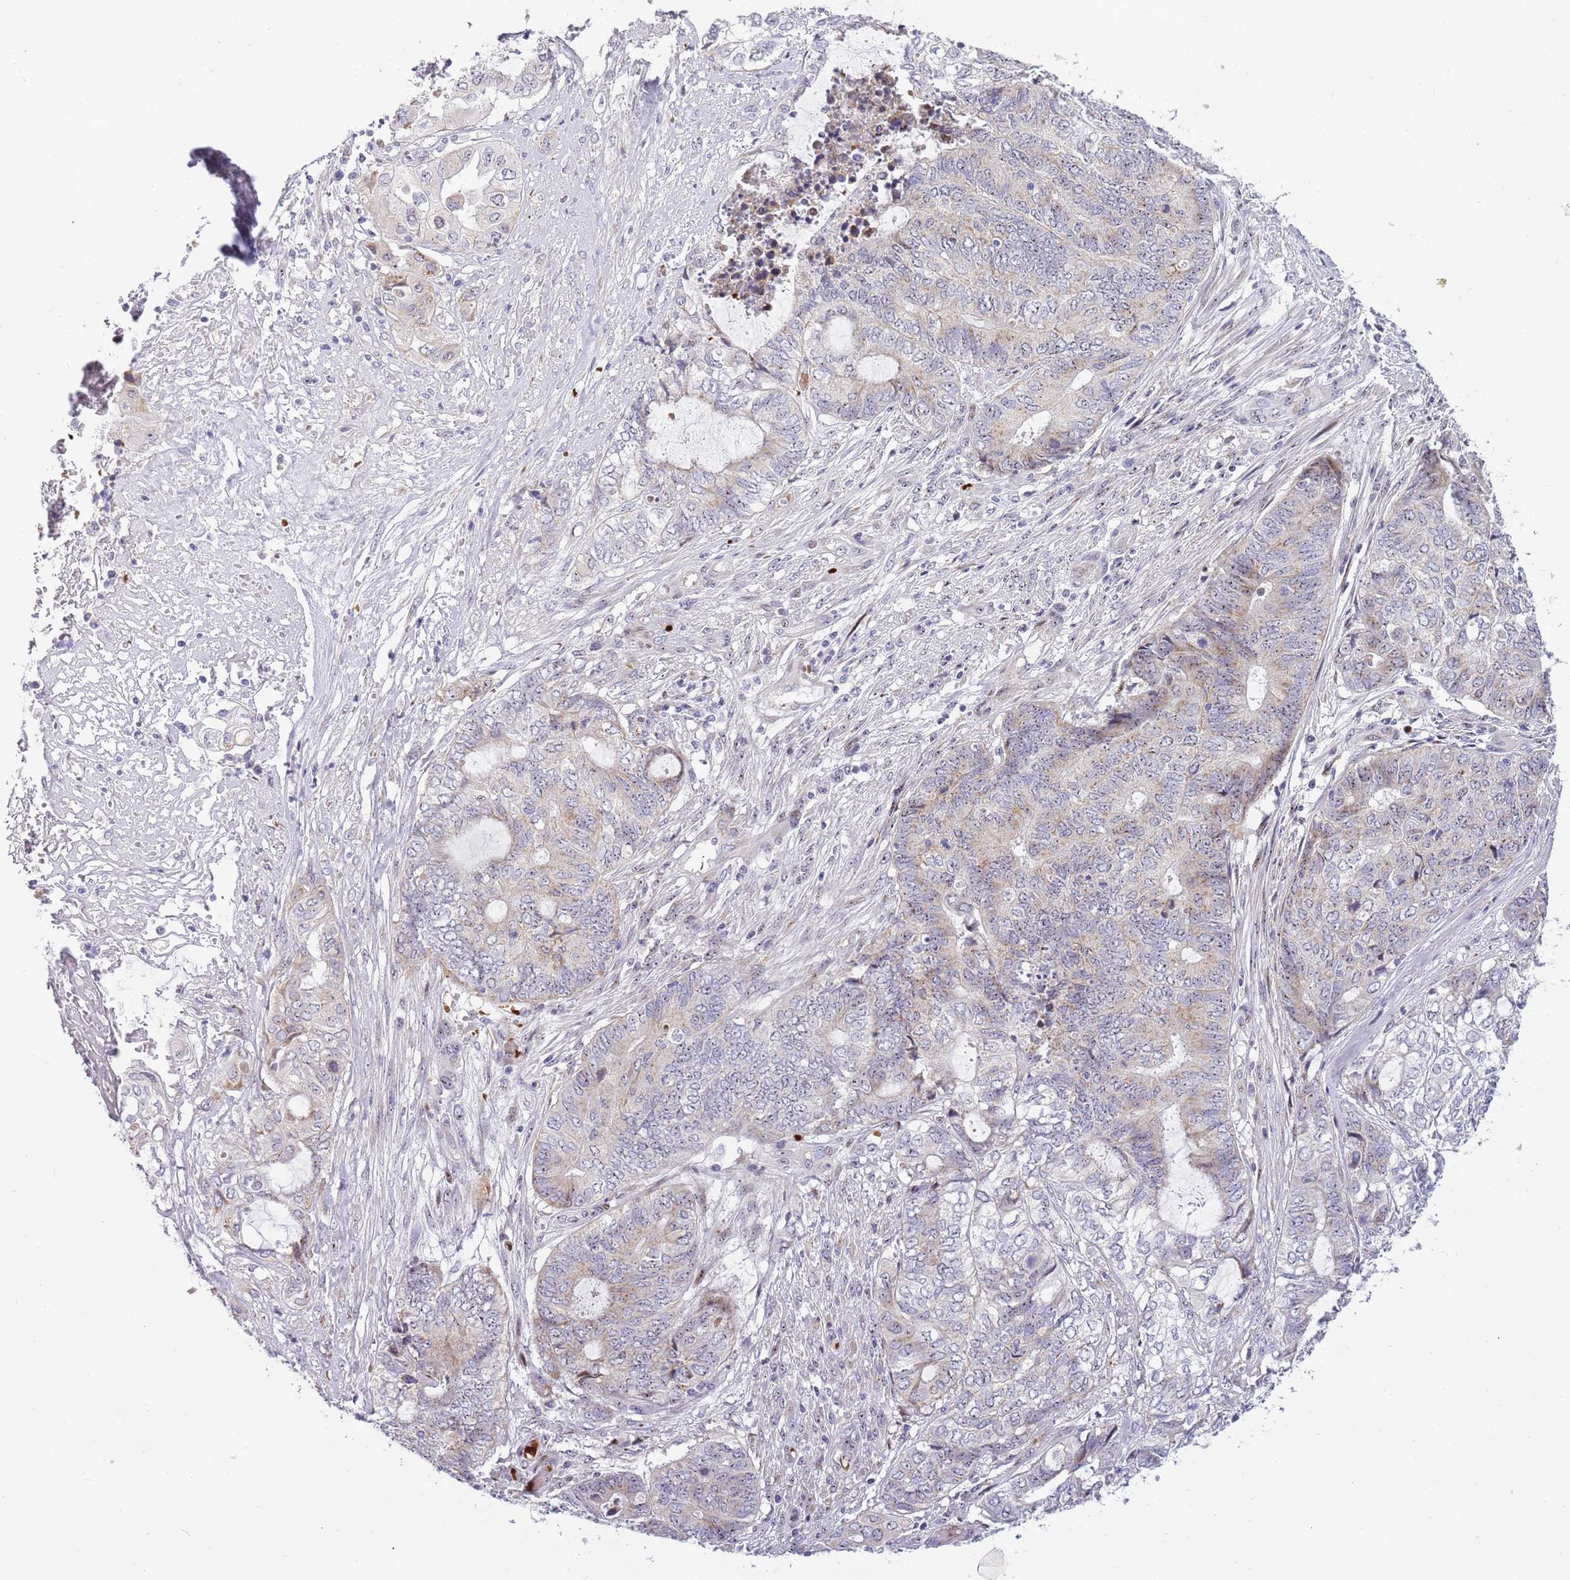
{"staining": {"intensity": "weak", "quantity": "<25%", "location": "cytoplasmic/membranous"}, "tissue": "endometrial cancer", "cell_type": "Tumor cells", "image_type": "cancer", "snomed": [{"axis": "morphology", "description": "Adenocarcinoma, NOS"}, {"axis": "topography", "description": "Uterus"}, {"axis": "topography", "description": "Endometrium"}], "caption": "Immunohistochemical staining of endometrial cancer (adenocarcinoma) shows no significant staining in tumor cells.", "gene": "DNAJA3", "patient": {"sex": "female", "age": 70}}